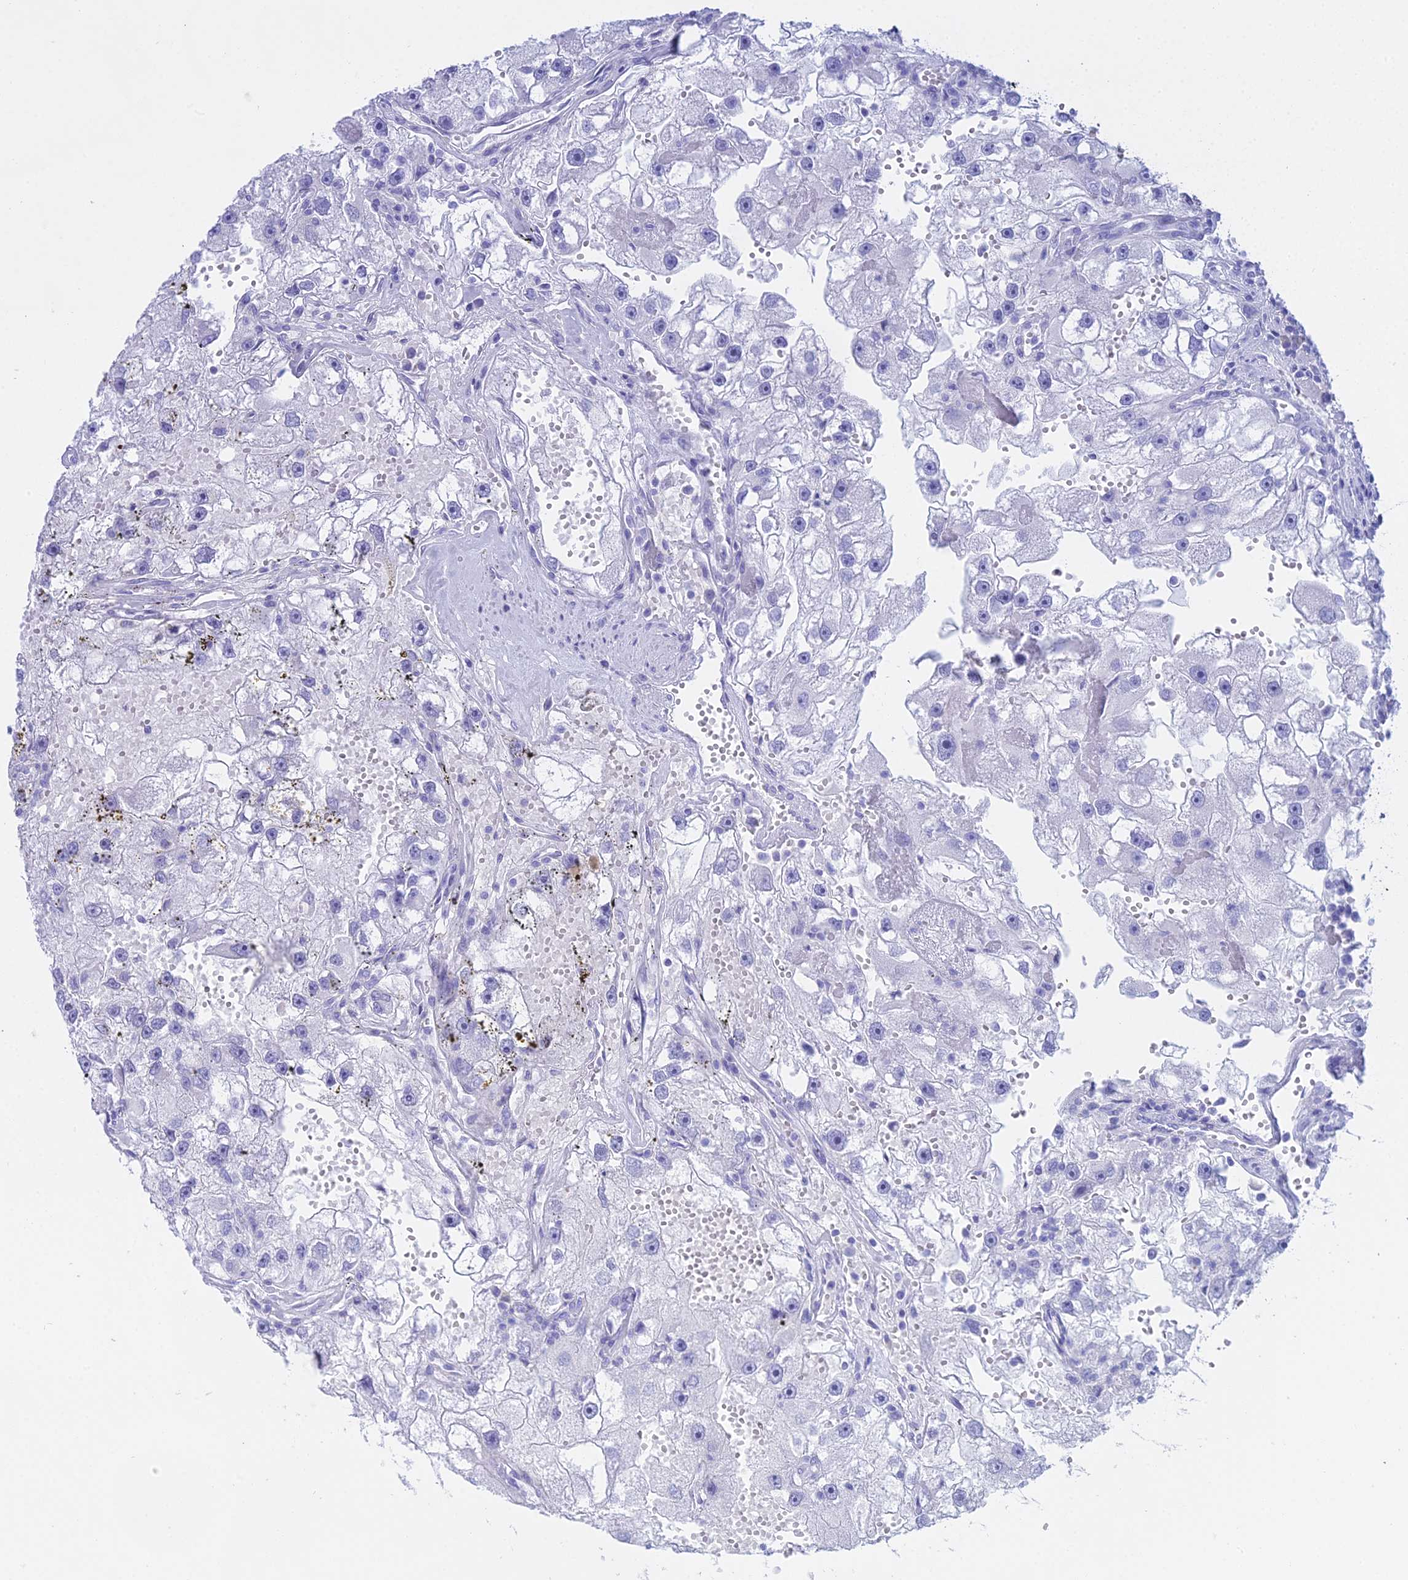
{"staining": {"intensity": "negative", "quantity": "none", "location": "none"}, "tissue": "renal cancer", "cell_type": "Tumor cells", "image_type": "cancer", "snomed": [{"axis": "morphology", "description": "Adenocarcinoma, NOS"}, {"axis": "topography", "description": "Kidney"}], "caption": "Tumor cells show no significant positivity in renal cancer (adenocarcinoma).", "gene": "CGB2", "patient": {"sex": "male", "age": 63}}